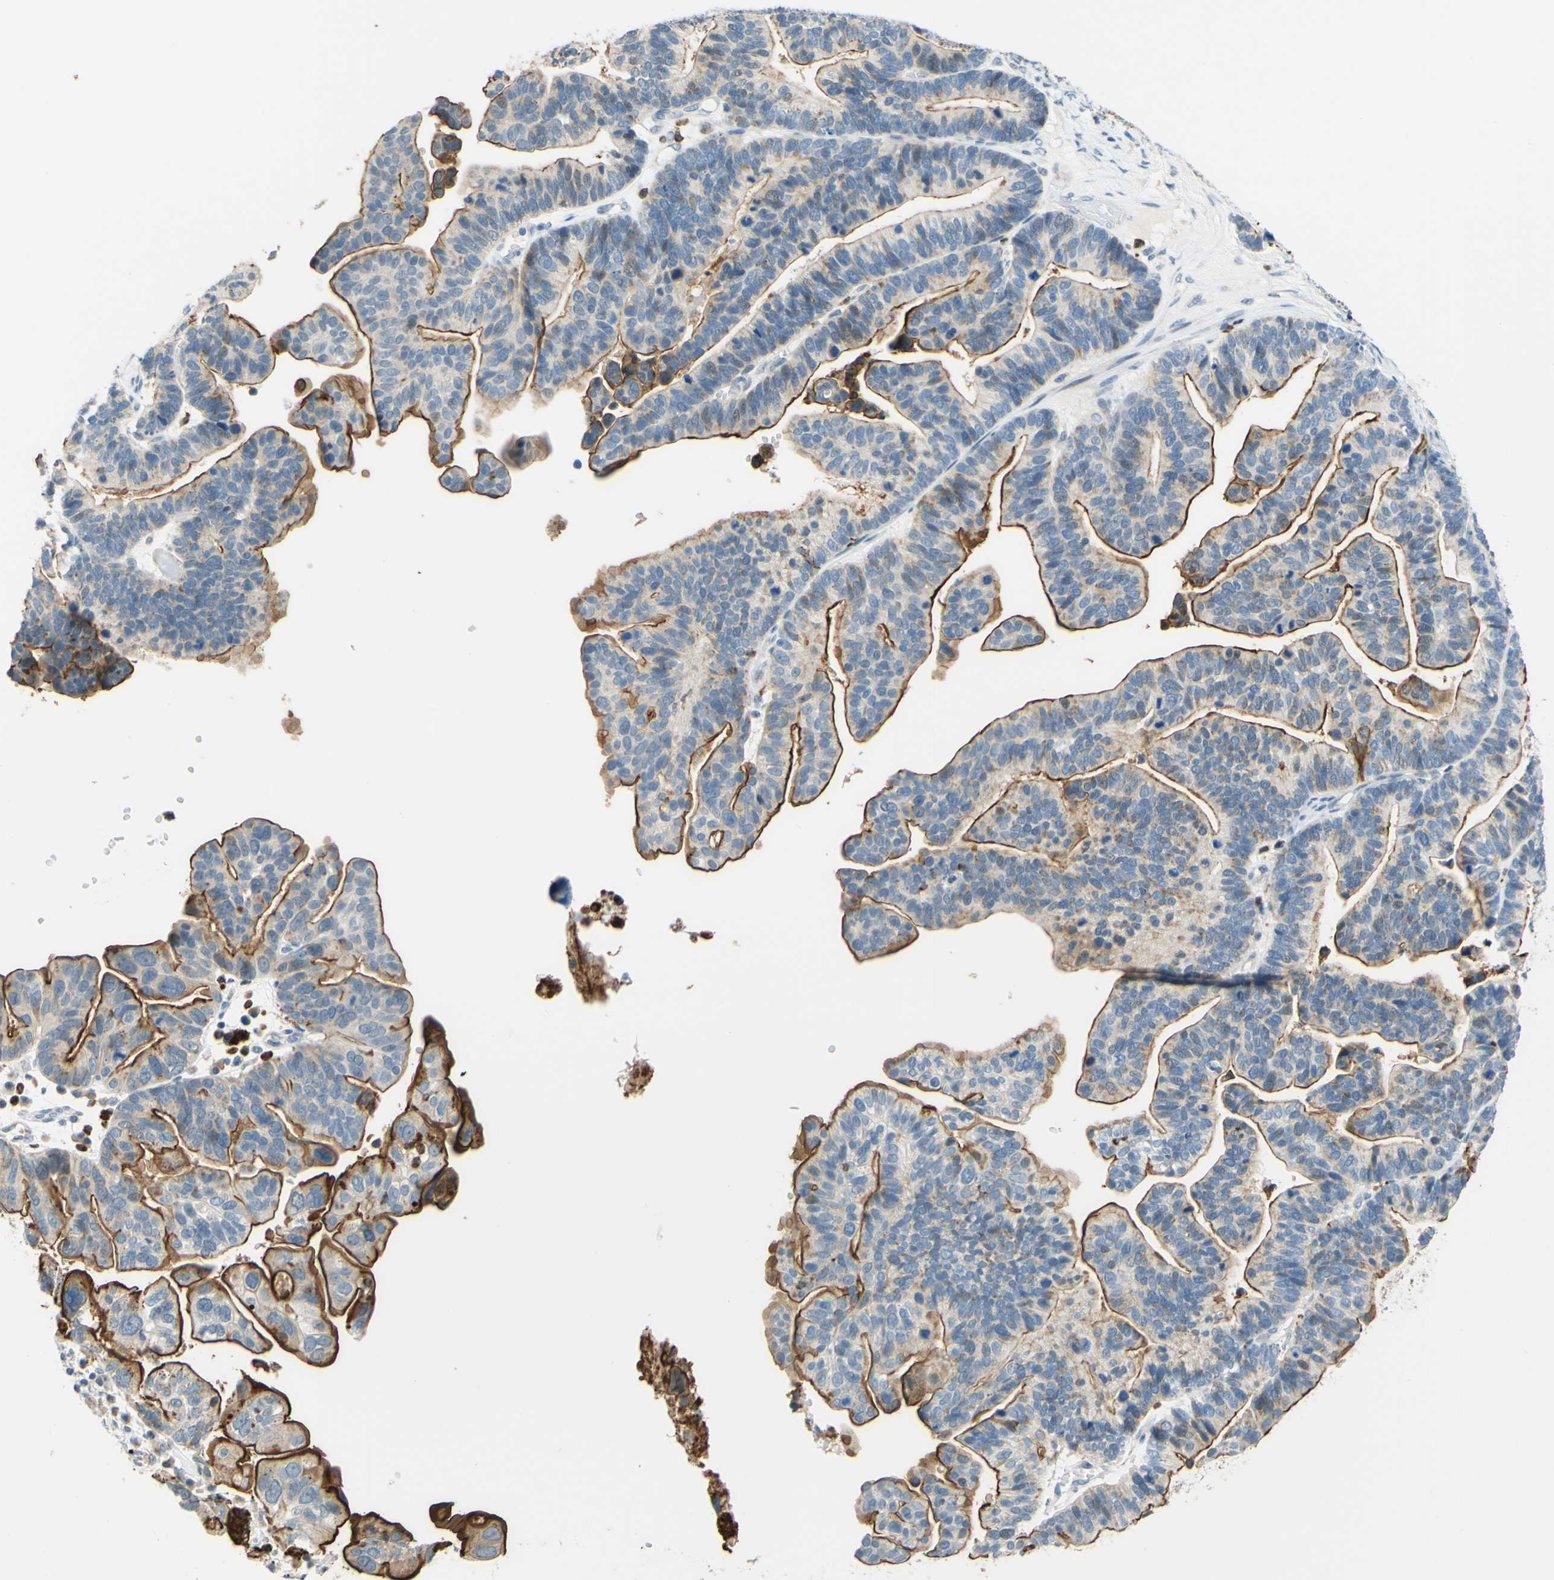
{"staining": {"intensity": "strong", "quantity": "<25%", "location": "cytoplasmic/membranous"}, "tissue": "ovarian cancer", "cell_type": "Tumor cells", "image_type": "cancer", "snomed": [{"axis": "morphology", "description": "Cystadenocarcinoma, serous, NOS"}, {"axis": "topography", "description": "Ovary"}], "caption": "An image of ovarian serous cystadenocarcinoma stained for a protein demonstrates strong cytoplasmic/membranous brown staining in tumor cells. The staining is performed using DAB (3,3'-diaminobenzidine) brown chromogen to label protein expression. The nuclei are counter-stained blue using hematoxylin.", "gene": "TREM2", "patient": {"sex": "female", "age": 56}}